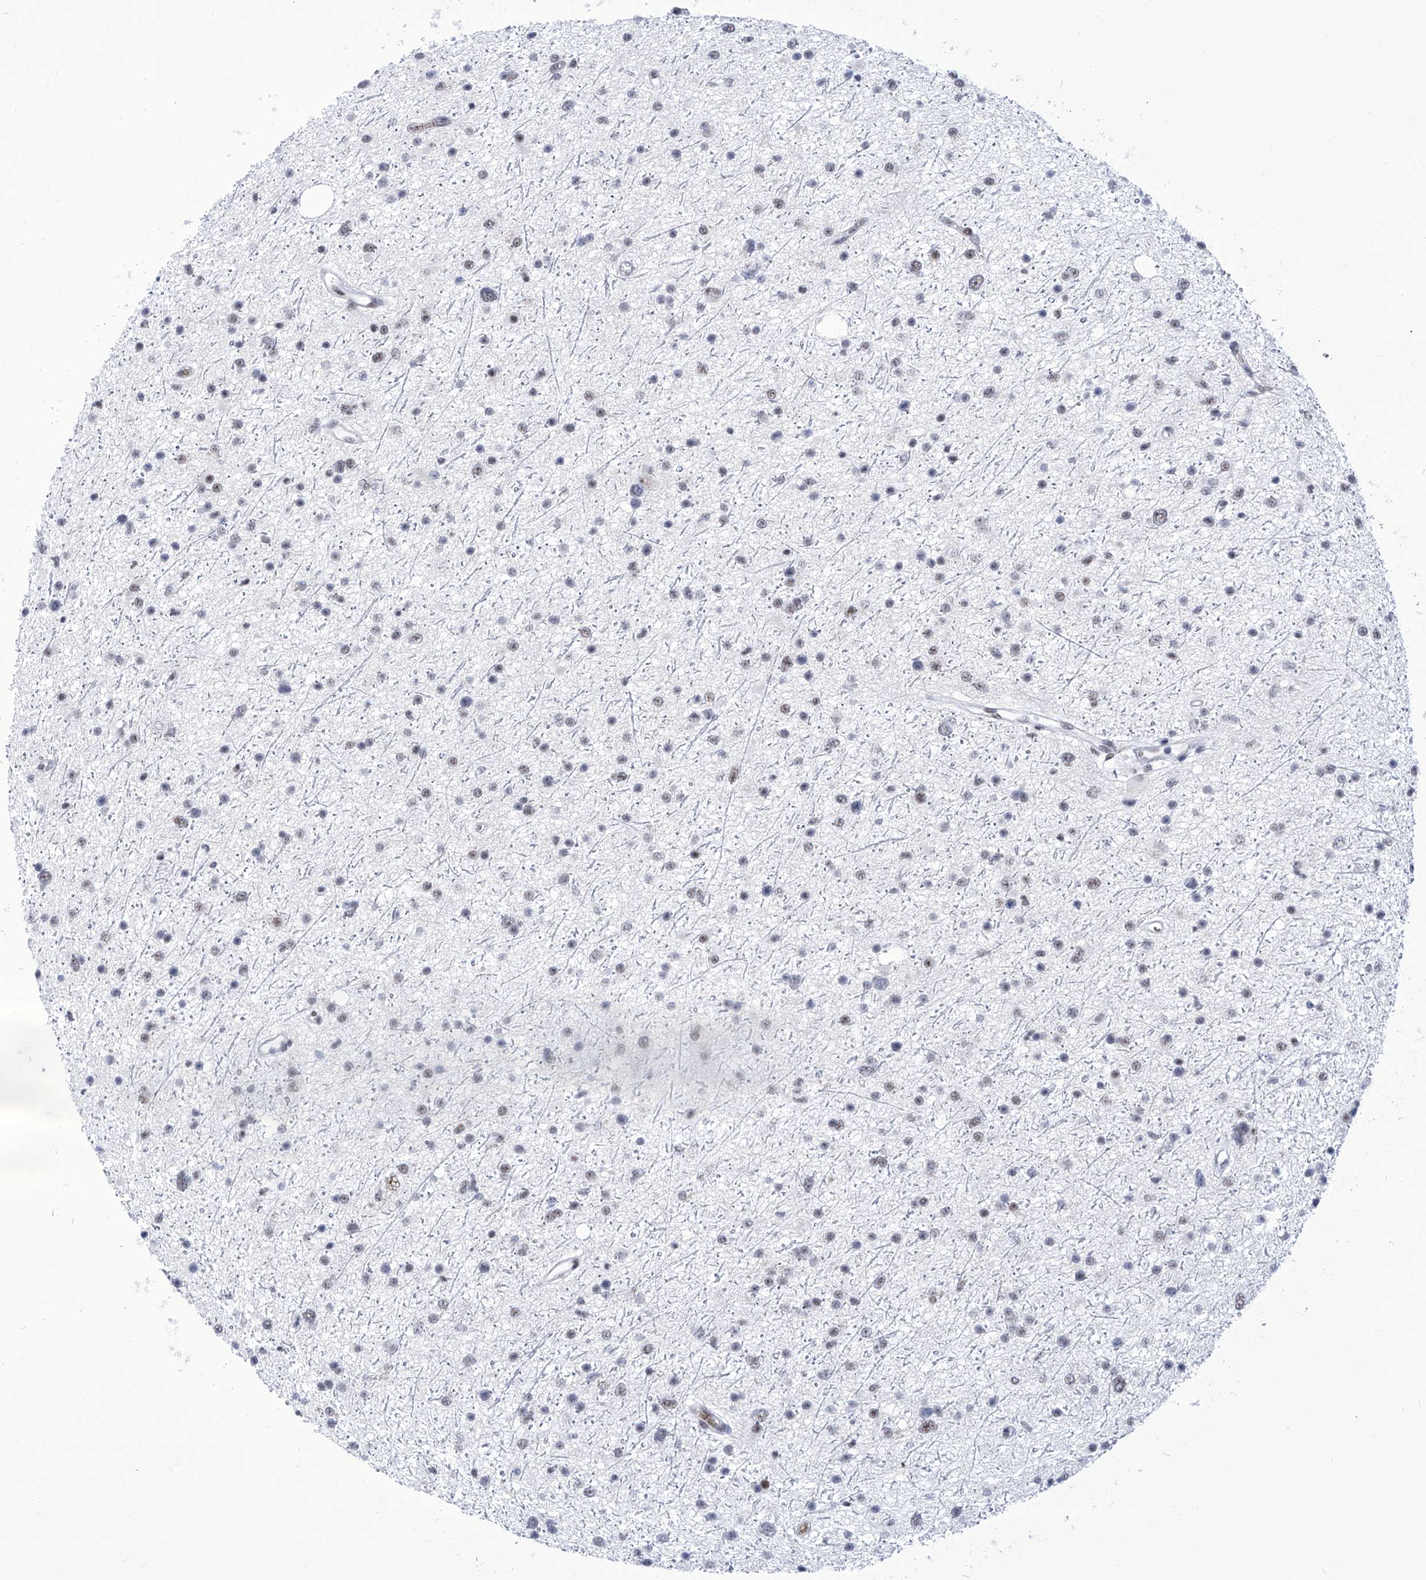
{"staining": {"intensity": "weak", "quantity": "<25%", "location": "nuclear"}, "tissue": "glioma", "cell_type": "Tumor cells", "image_type": "cancer", "snomed": [{"axis": "morphology", "description": "Glioma, malignant, Low grade"}, {"axis": "topography", "description": "Cerebral cortex"}], "caption": "Malignant glioma (low-grade) stained for a protein using immunohistochemistry (IHC) exhibits no expression tumor cells.", "gene": "SART1", "patient": {"sex": "female", "age": 39}}